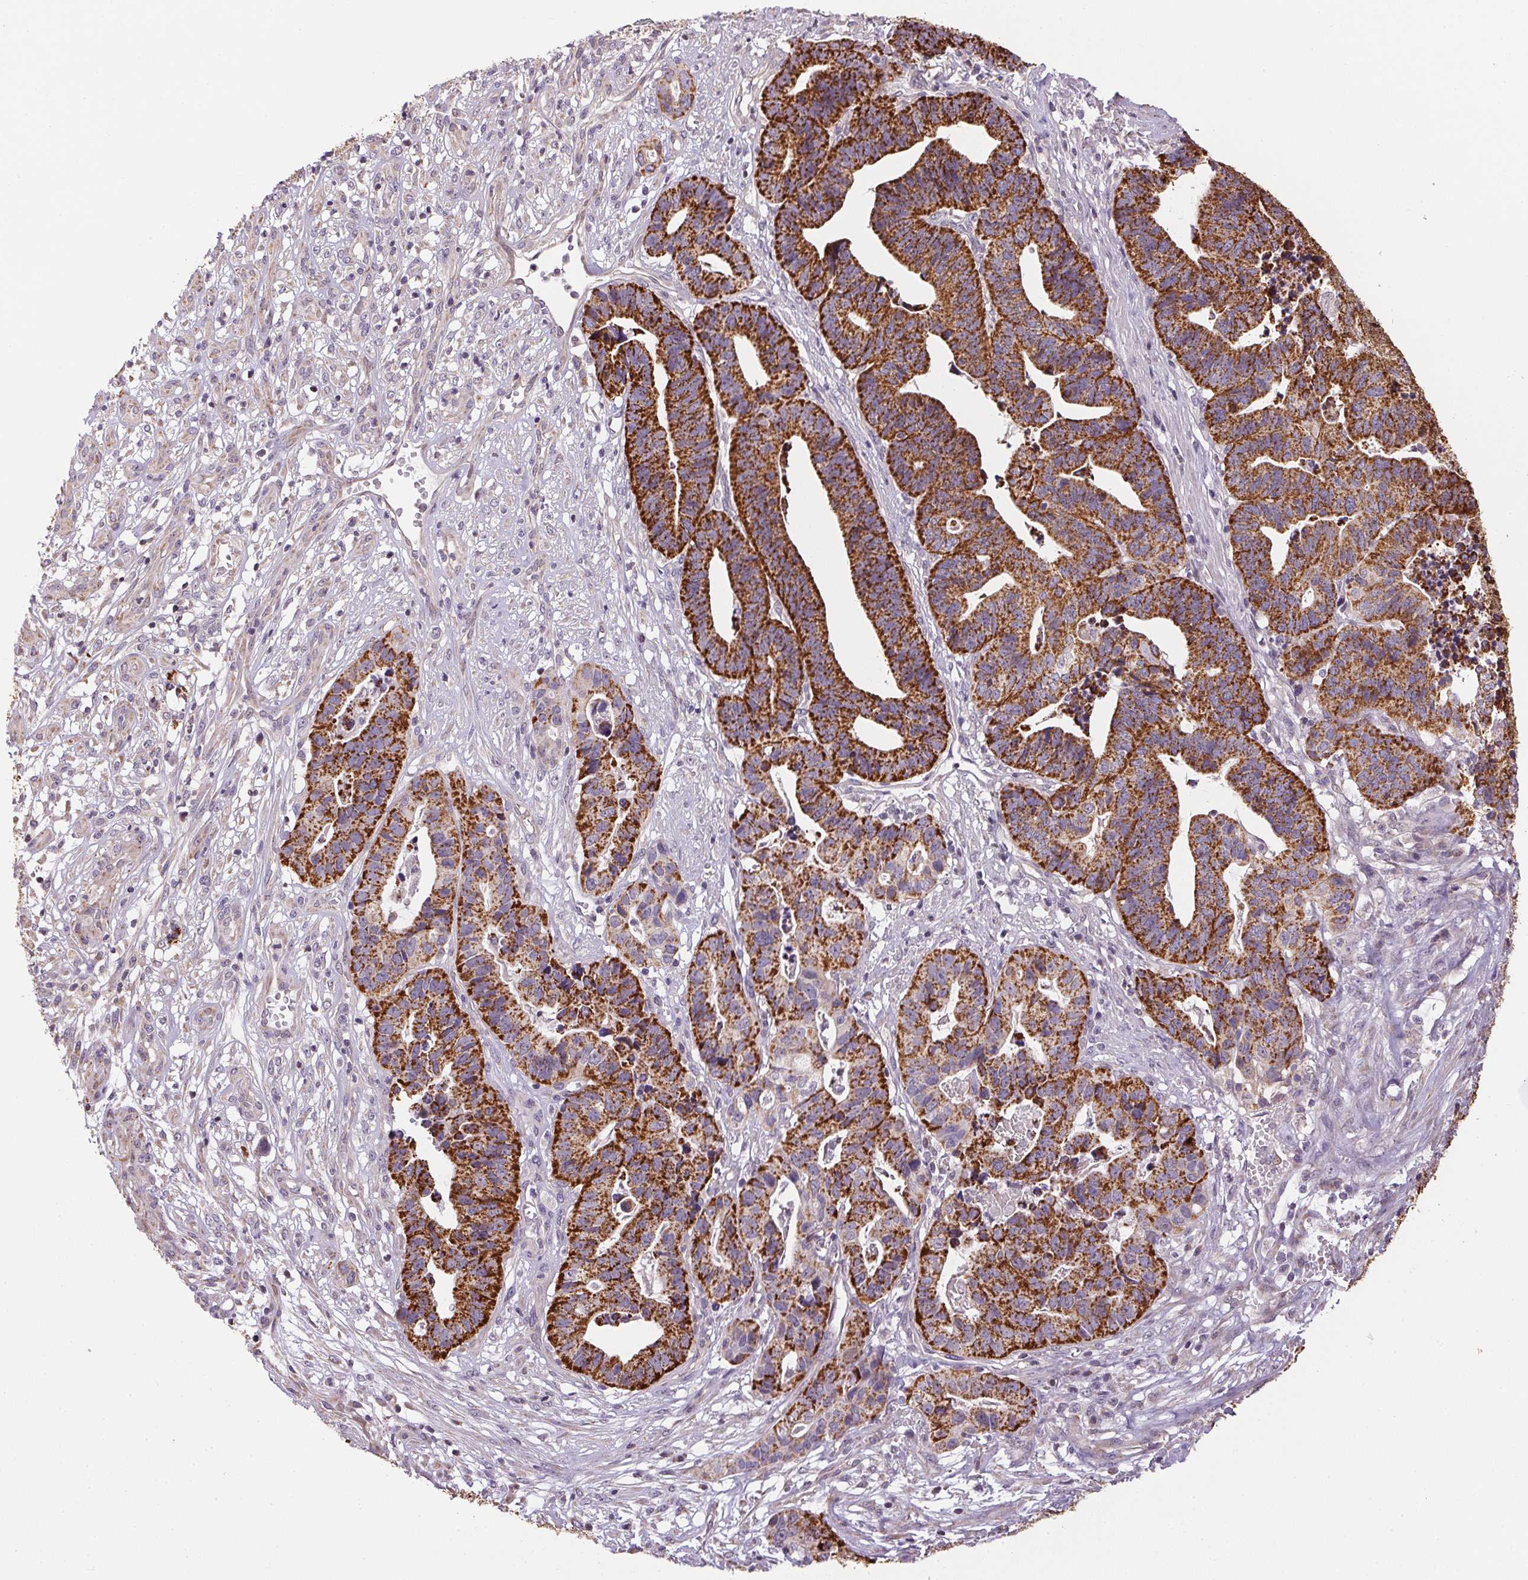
{"staining": {"intensity": "strong", "quantity": ">75%", "location": "cytoplasmic/membranous"}, "tissue": "stomach cancer", "cell_type": "Tumor cells", "image_type": "cancer", "snomed": [{"axis": "morphology", "description": "Adenocarcinoma, NOS"}, {"axis": "topography", "description": "Stomach, upper"}], "caption": "Stomach adenocarcinoma stained with DAB IHC displays high levels of strong cytoplasmic/membranous expression in about >75% of tumor cells.", "gene": "SC5D", "patient": {"sex": "female", "age": 67}}